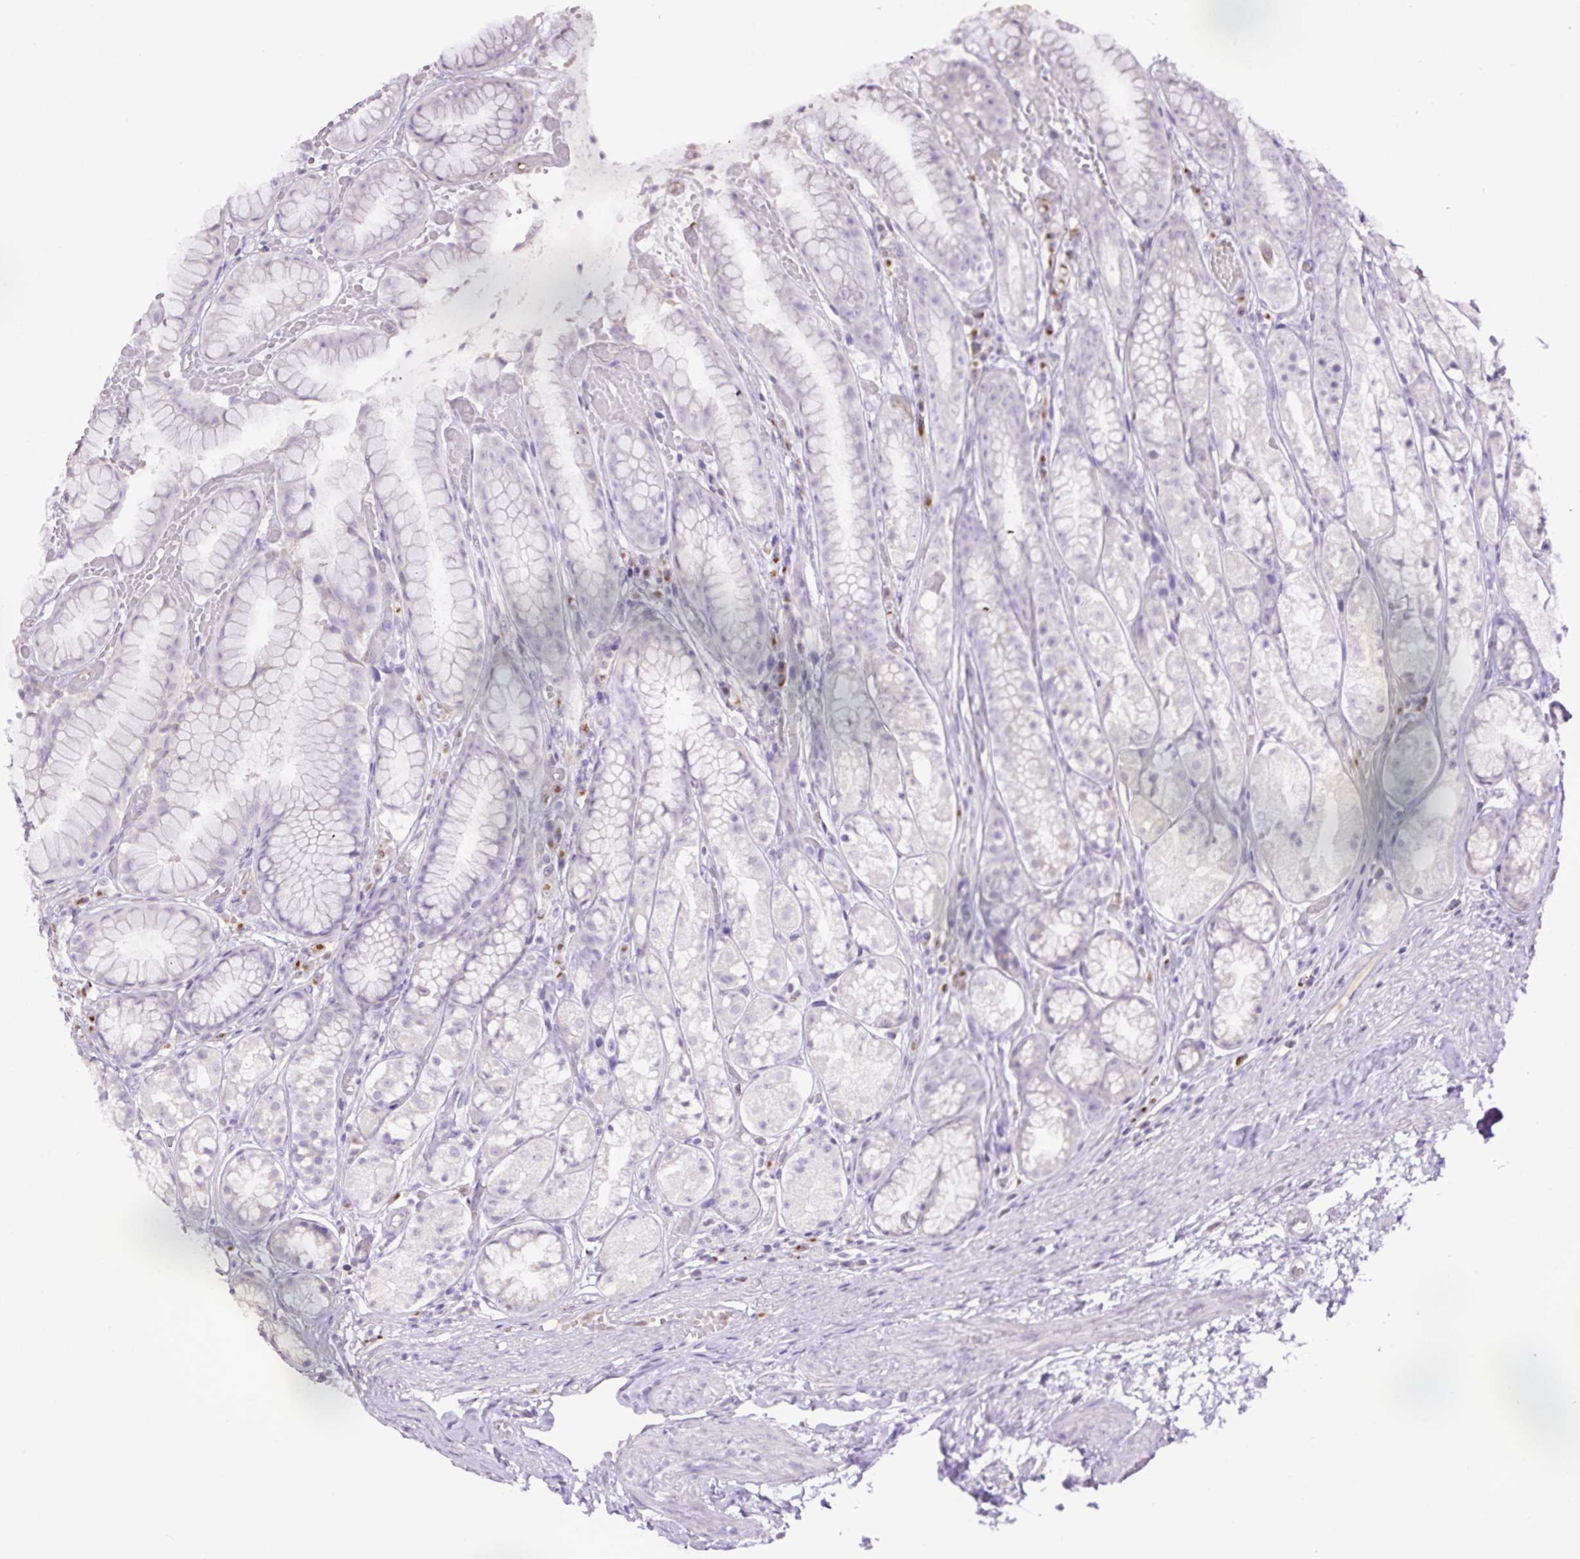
{"staining": {"intensity": "weak", "quantity": "<25%", "location": "cytoplasmic/membranous"}, "tissue": "stomach", "cell_type": "Glandular cells", "image_type": "normal", "snomed": [{"axis": "morphology", "description": "Normal tissue, NOS"}, {"axis": "topography", "description": "Smooth muscle"}, {"axis": "topography", "description": "Stomach"}], "caption": "The immunohistochemistry histopathology image has no significant positivity in glandular cells of stomach.", "gene": "MFSD3", "patient": {"sex": "male", "age": 70}}